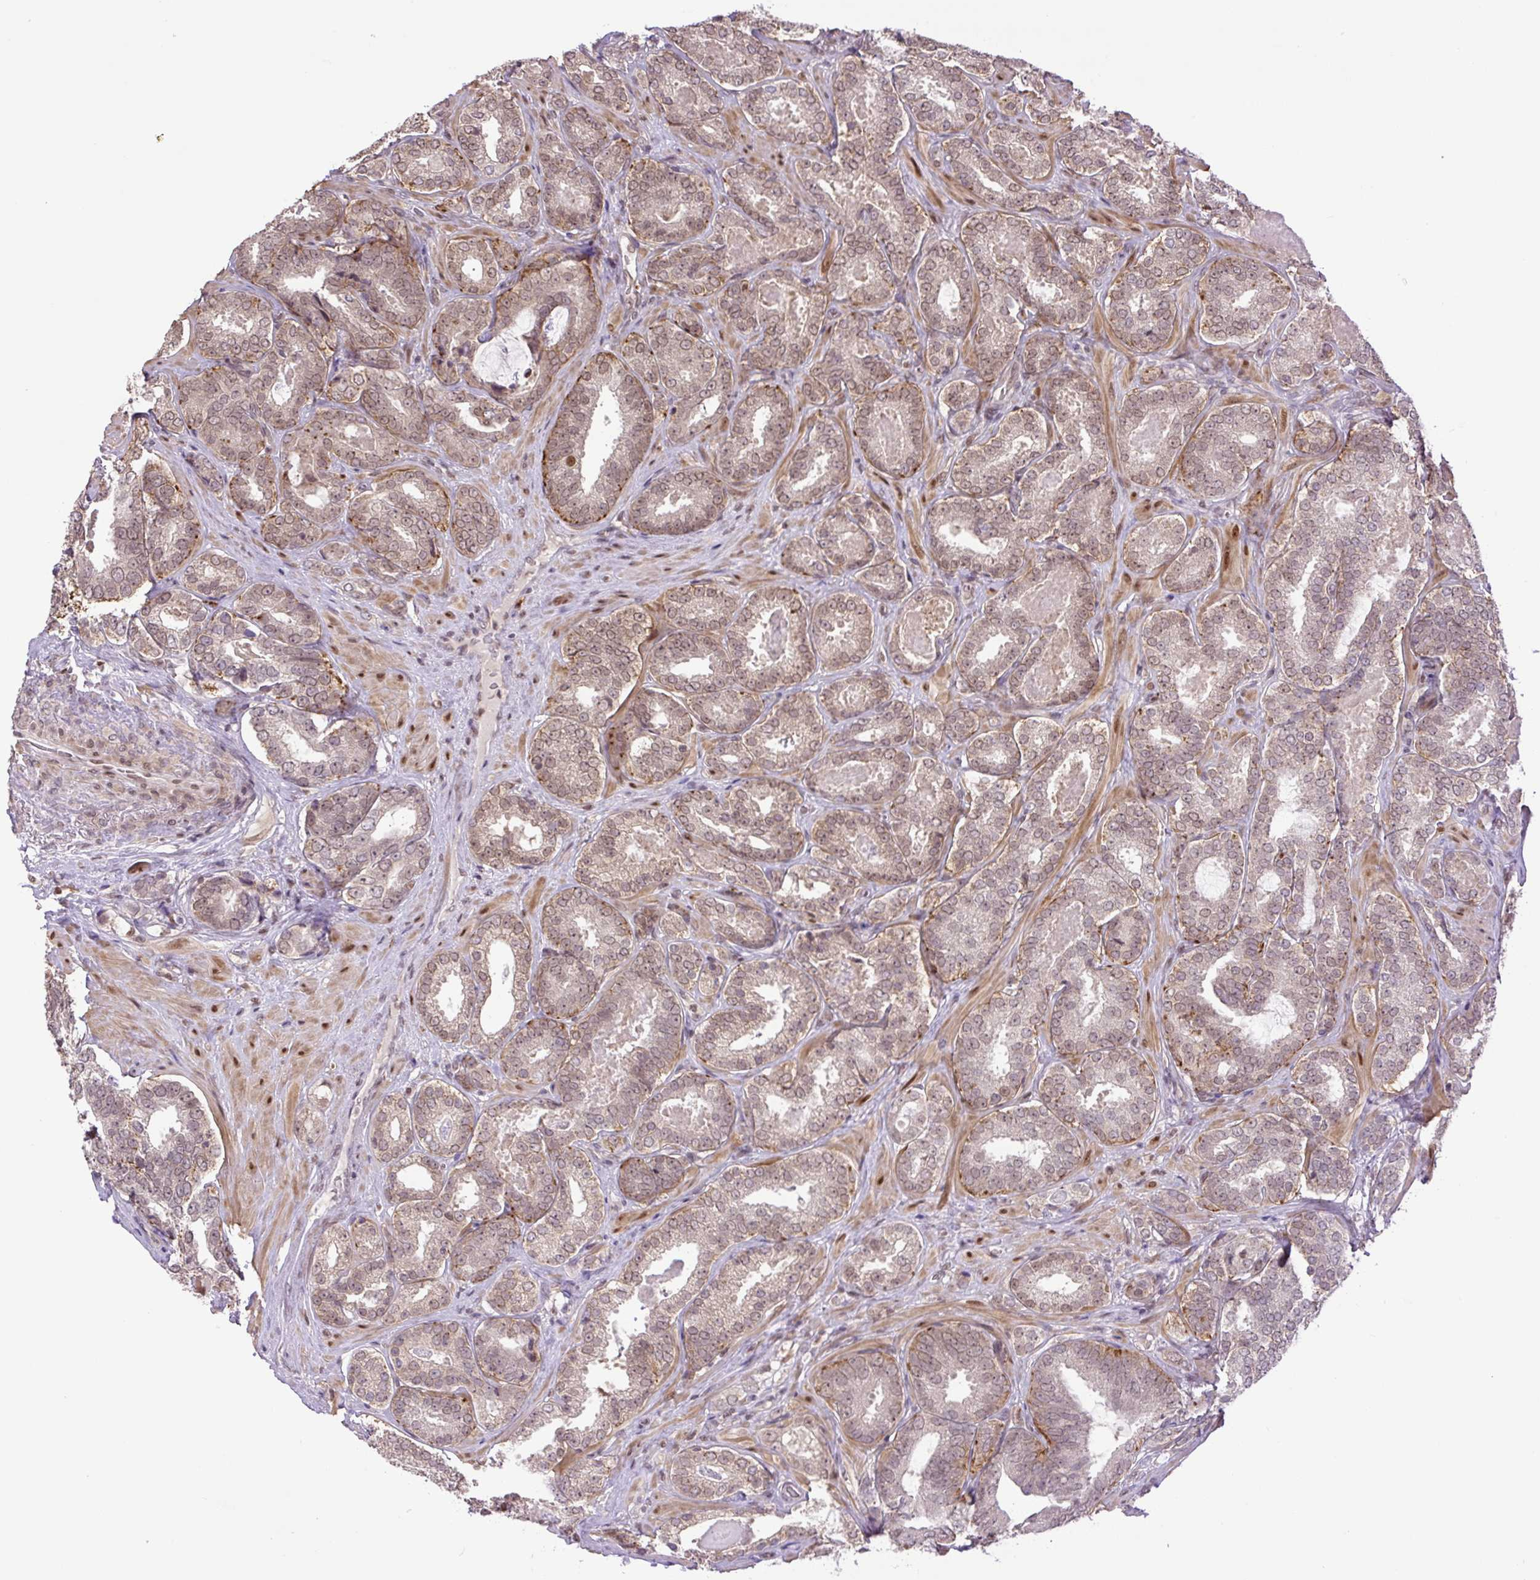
{"staining": {"intensity": "weak", "quantity": ">75%", "location": "nuclear"}, "tissue": "prostate cancer", "cell_type": "Tumor cells", "image_type": "cancer", "snomed": [{"axis": "morphology", "description": "Adenocarcinoma, High grade"}, {"axis": "topography", "description": "Prostate"}], "caption": "Approximately >75% of tumor cells in human adenocarcinoma (high-grade) (prostate) show weak nuclear protein positivity as visualized by brown immunohistochemical staining.", "gene": "KPNA1", "patient": {"sex": "male", "age": 65}}